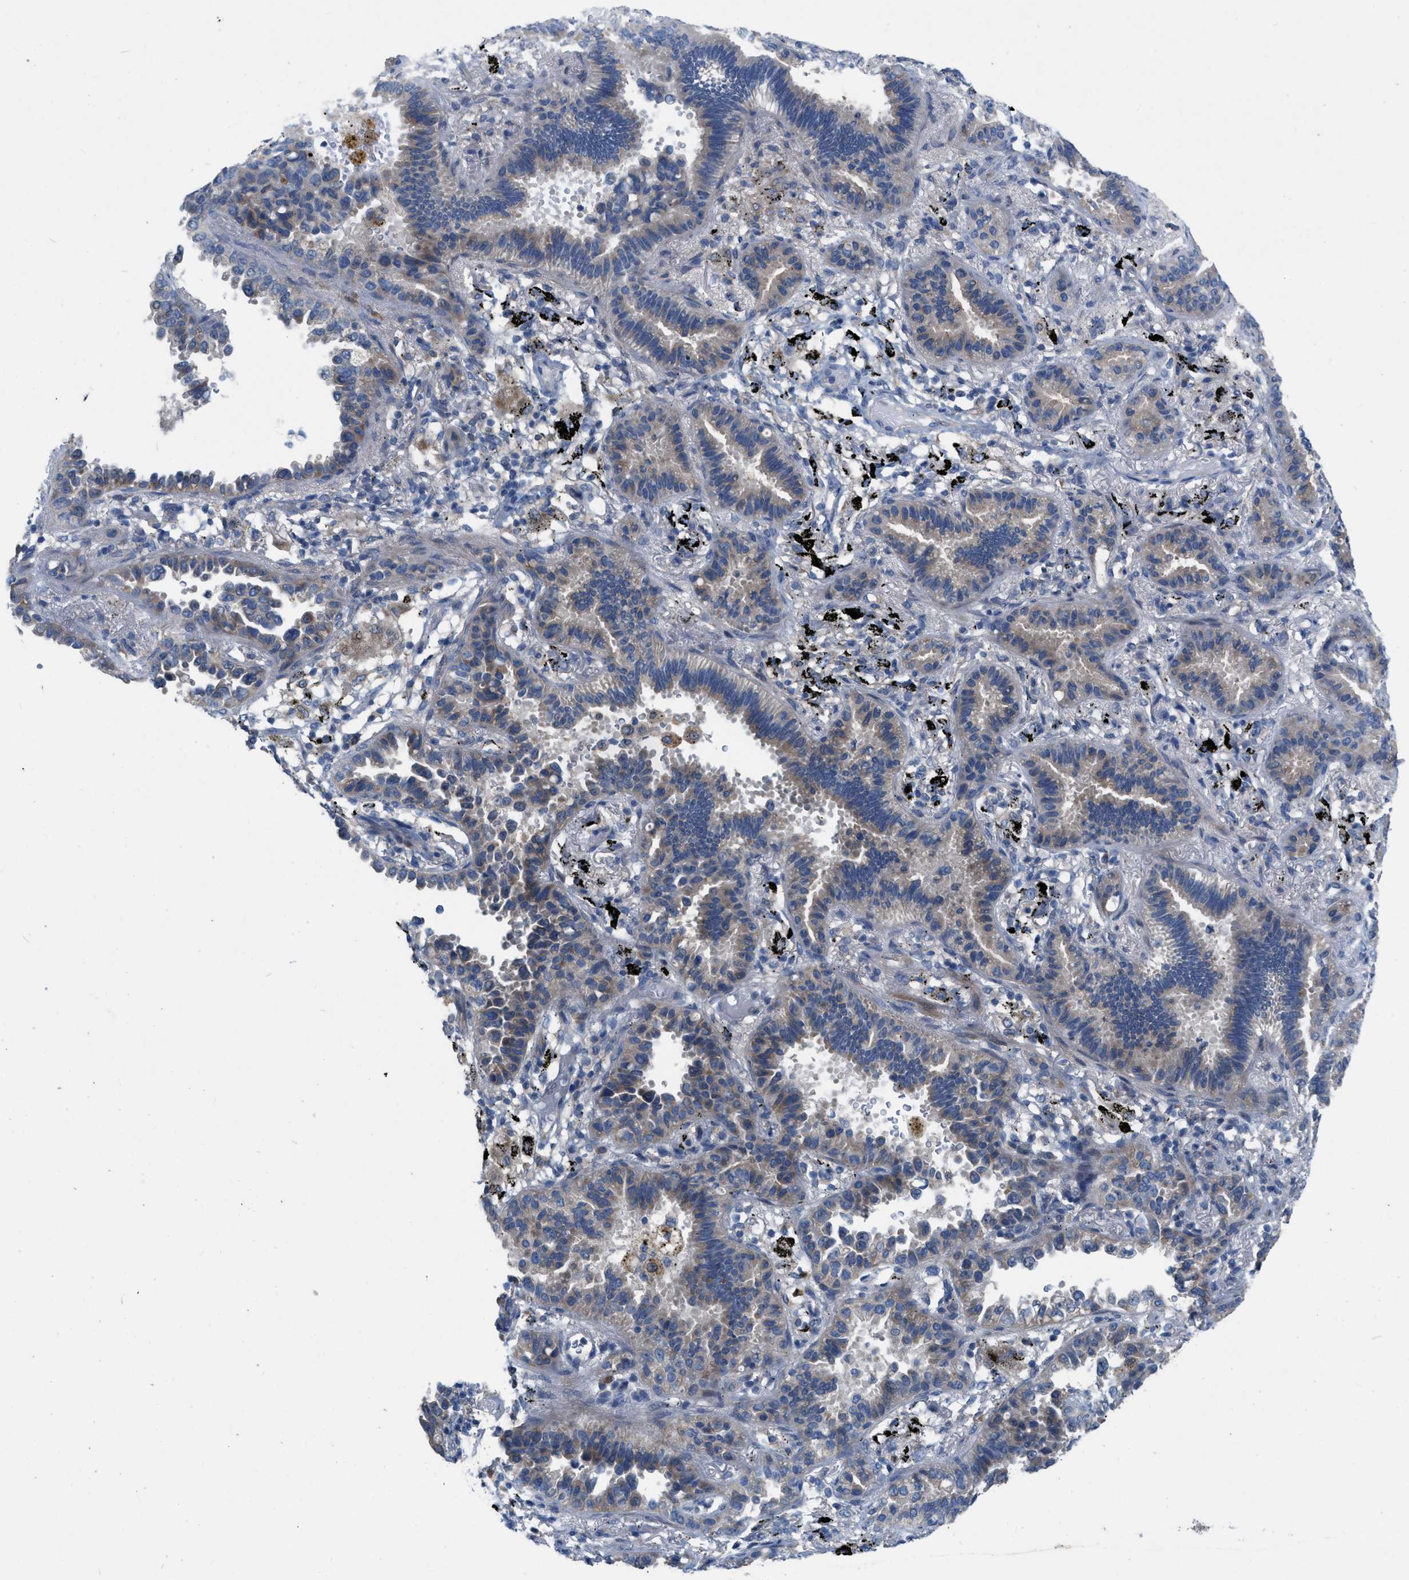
{"staining": {"intensity": "weak", "quantity": "<25%", "location": "cytoplasmic/membranous"}, "tissue": "lung cancer", "cell_type": "Tumor cells", "image_type": "cancer", "snomed": [{"axis": "morphology", "description": "Normal tissue, NOS"}, {"axis": "morphology", "description": "Adenocarcinoma, NOS"}, {"axis": "topography", "description": "Lung"}], "caption": "DAB (3,3'-diaminobenzidine) immunohistochemical staining of human lung adenocarcinoma exhibits no significant expression in tumor cells. The staining was performed using DAB to visualize the protein expression in brown, while the nuclei were stained in blue with hematoxylin (Magnification: 20x).", "gene": "PLPPR5", "patient": {"sex": "male", "age": 59}}